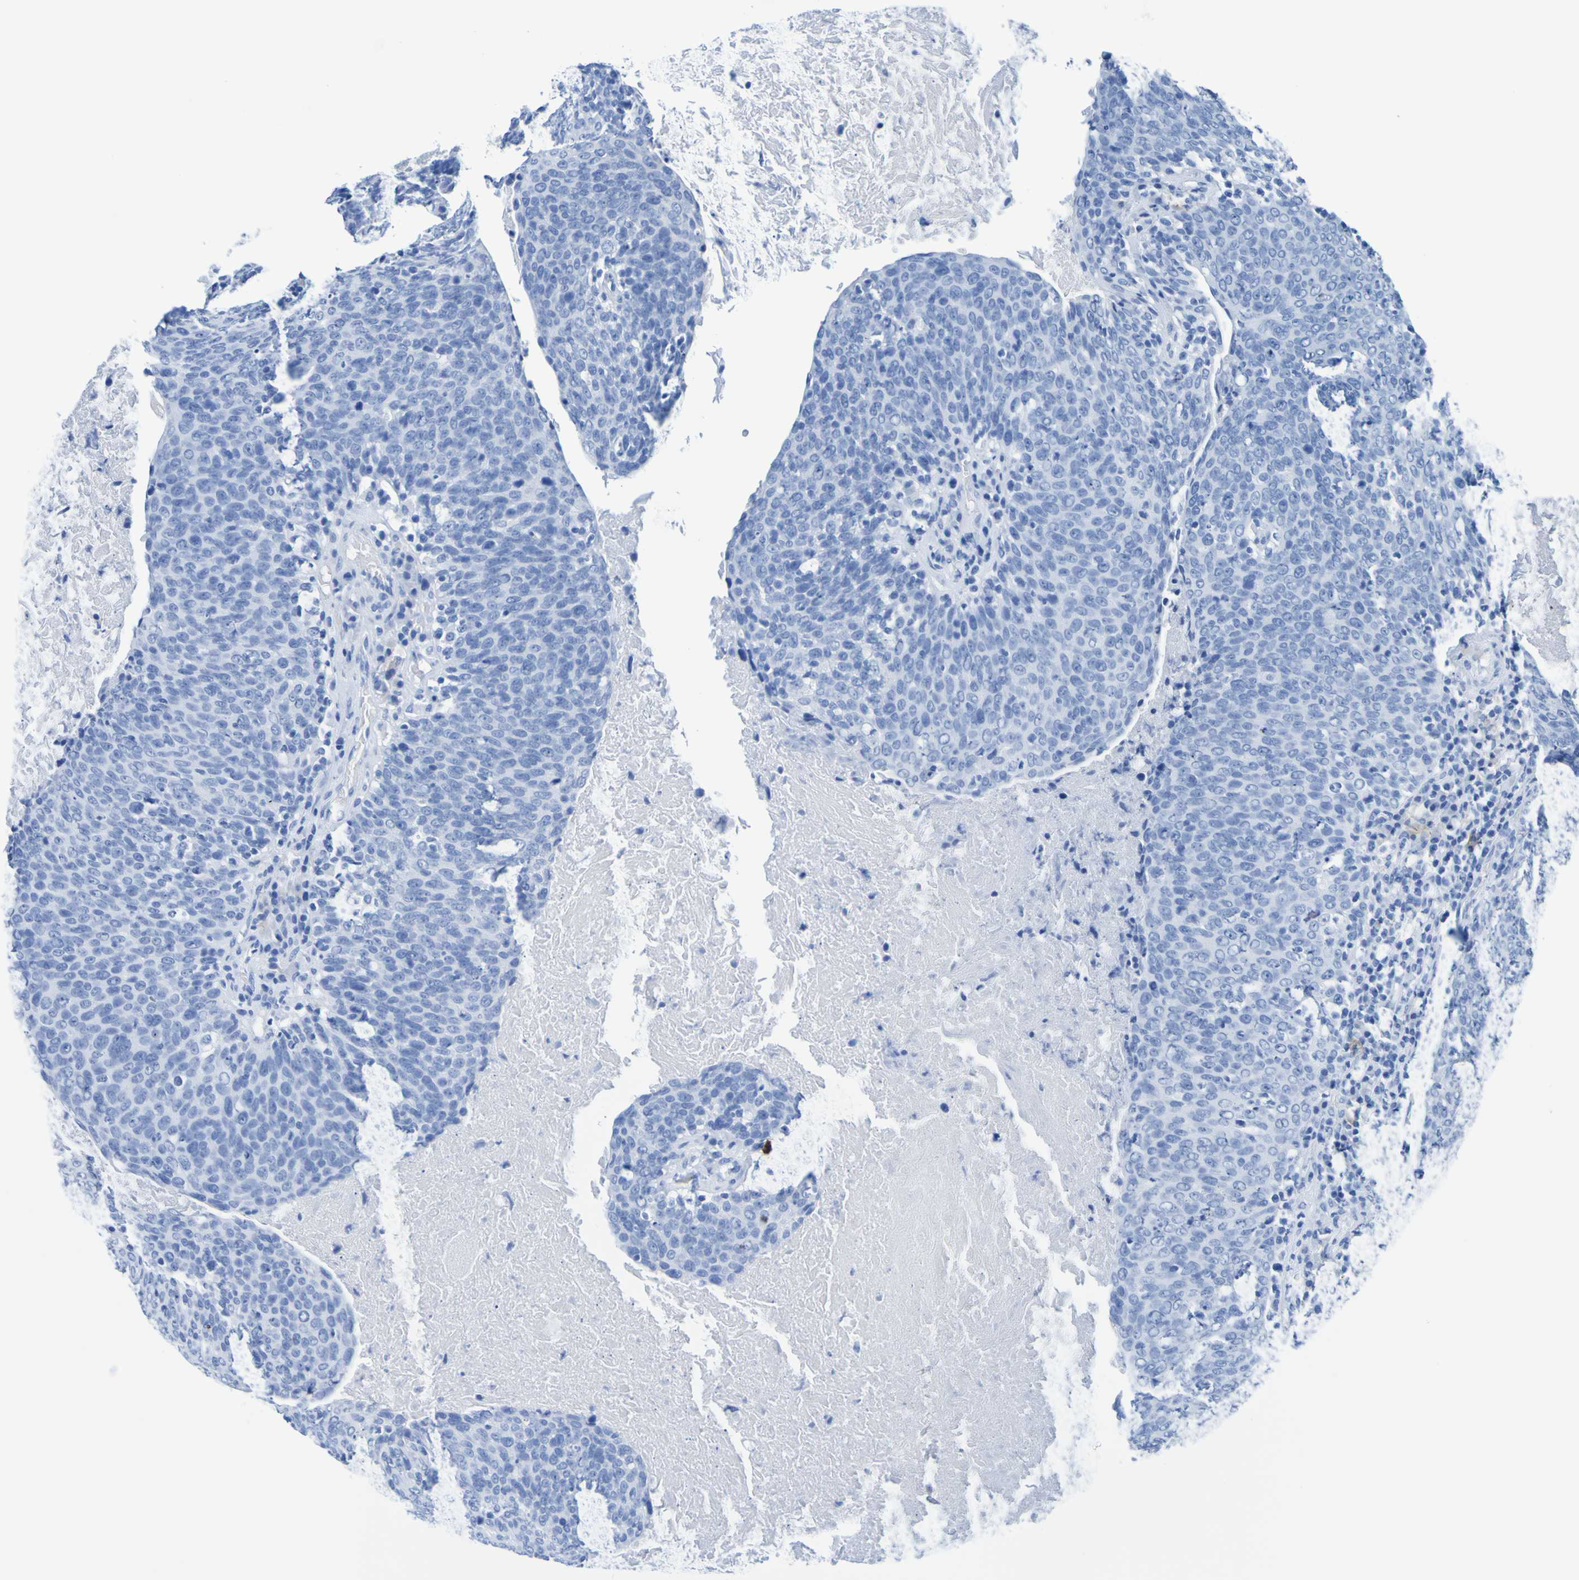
{"staining": {"intensity": "negative", "quantity": "none", "location": "none"}, "tissue": "head and neck cancer", "cell_type": "Tumor cells", "image_type": "cancer", "snomed": [{"axis": "morphology", "description": "Squamous cell carcinoma, NOS"}, {"axis": "morphology", "description": "Squamous cell carcinoma, metastatic, NOS"}, {"axis": "topography", "description": "Lymph node"}, {"axis": "topography", "description": "Head-Neck"}], "caption": "Head and neck cancer was stained to show a protein in brown. There is no significant positivity in tumor cells.", "gene": "DPEP1", "patient": {"sex": "male", "age": 62}}